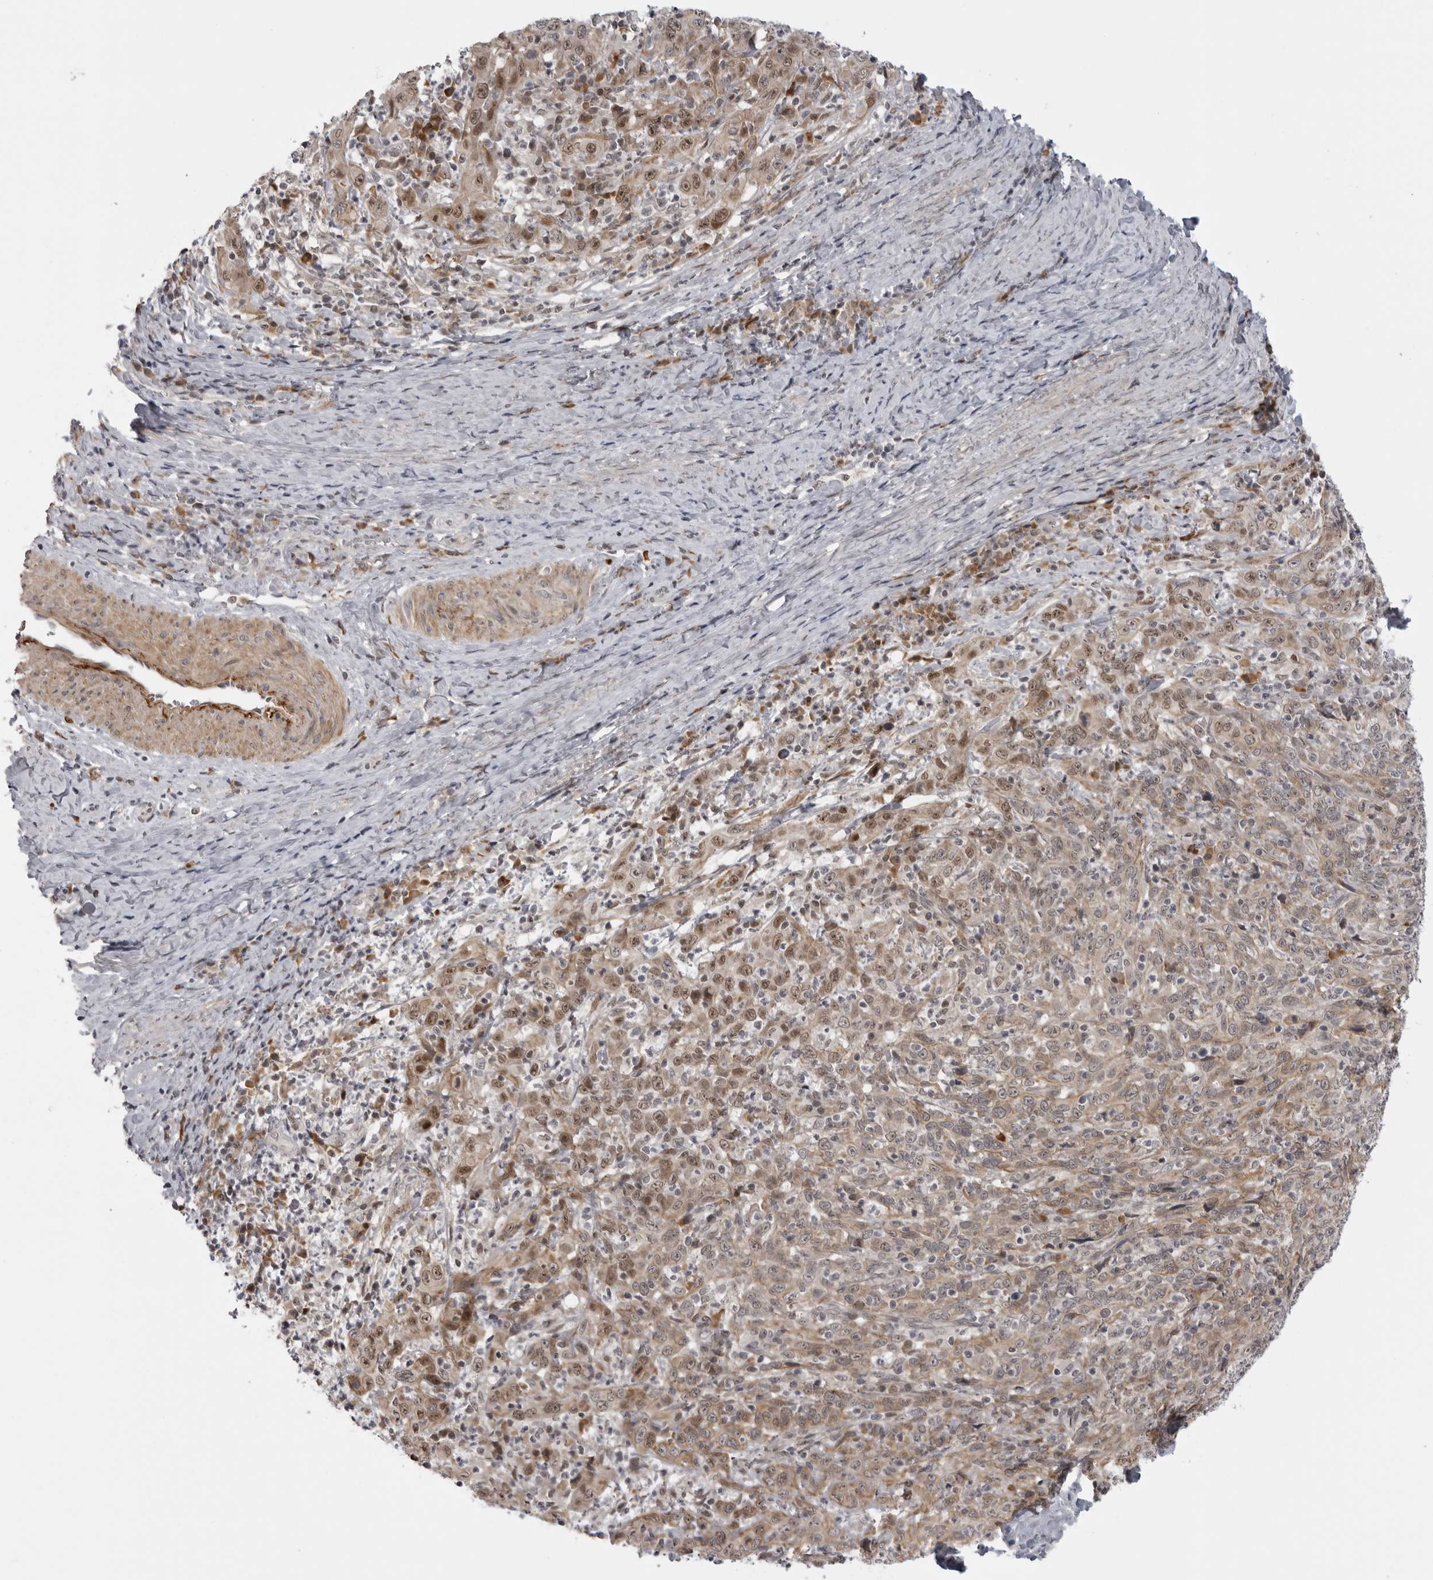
{"staining": {"intensity": "moderate", "quantity": ">75%", "location": "cytoplasmic/membranous,nuclear"}, "tissue": "cervical cancer", "cell_type": "Tumor cells", "image_type": "cancer", "snomed": [{"axis": "morphology", "description": "Squamous cell carcinoma, NOS"}, {"axis": "topography", "description": "Cervix"}], "caption": "This histopathology image reveals immunohistochemistry (IHC) staining of cervical cancer (squamous cell carcinoma), with medium moderate cytoplasmic/membranous and nuclear staining in approximately >75% of tumor cells.", "gene": "ALPK2", "patient": {"sex": "female", "age": 46}}